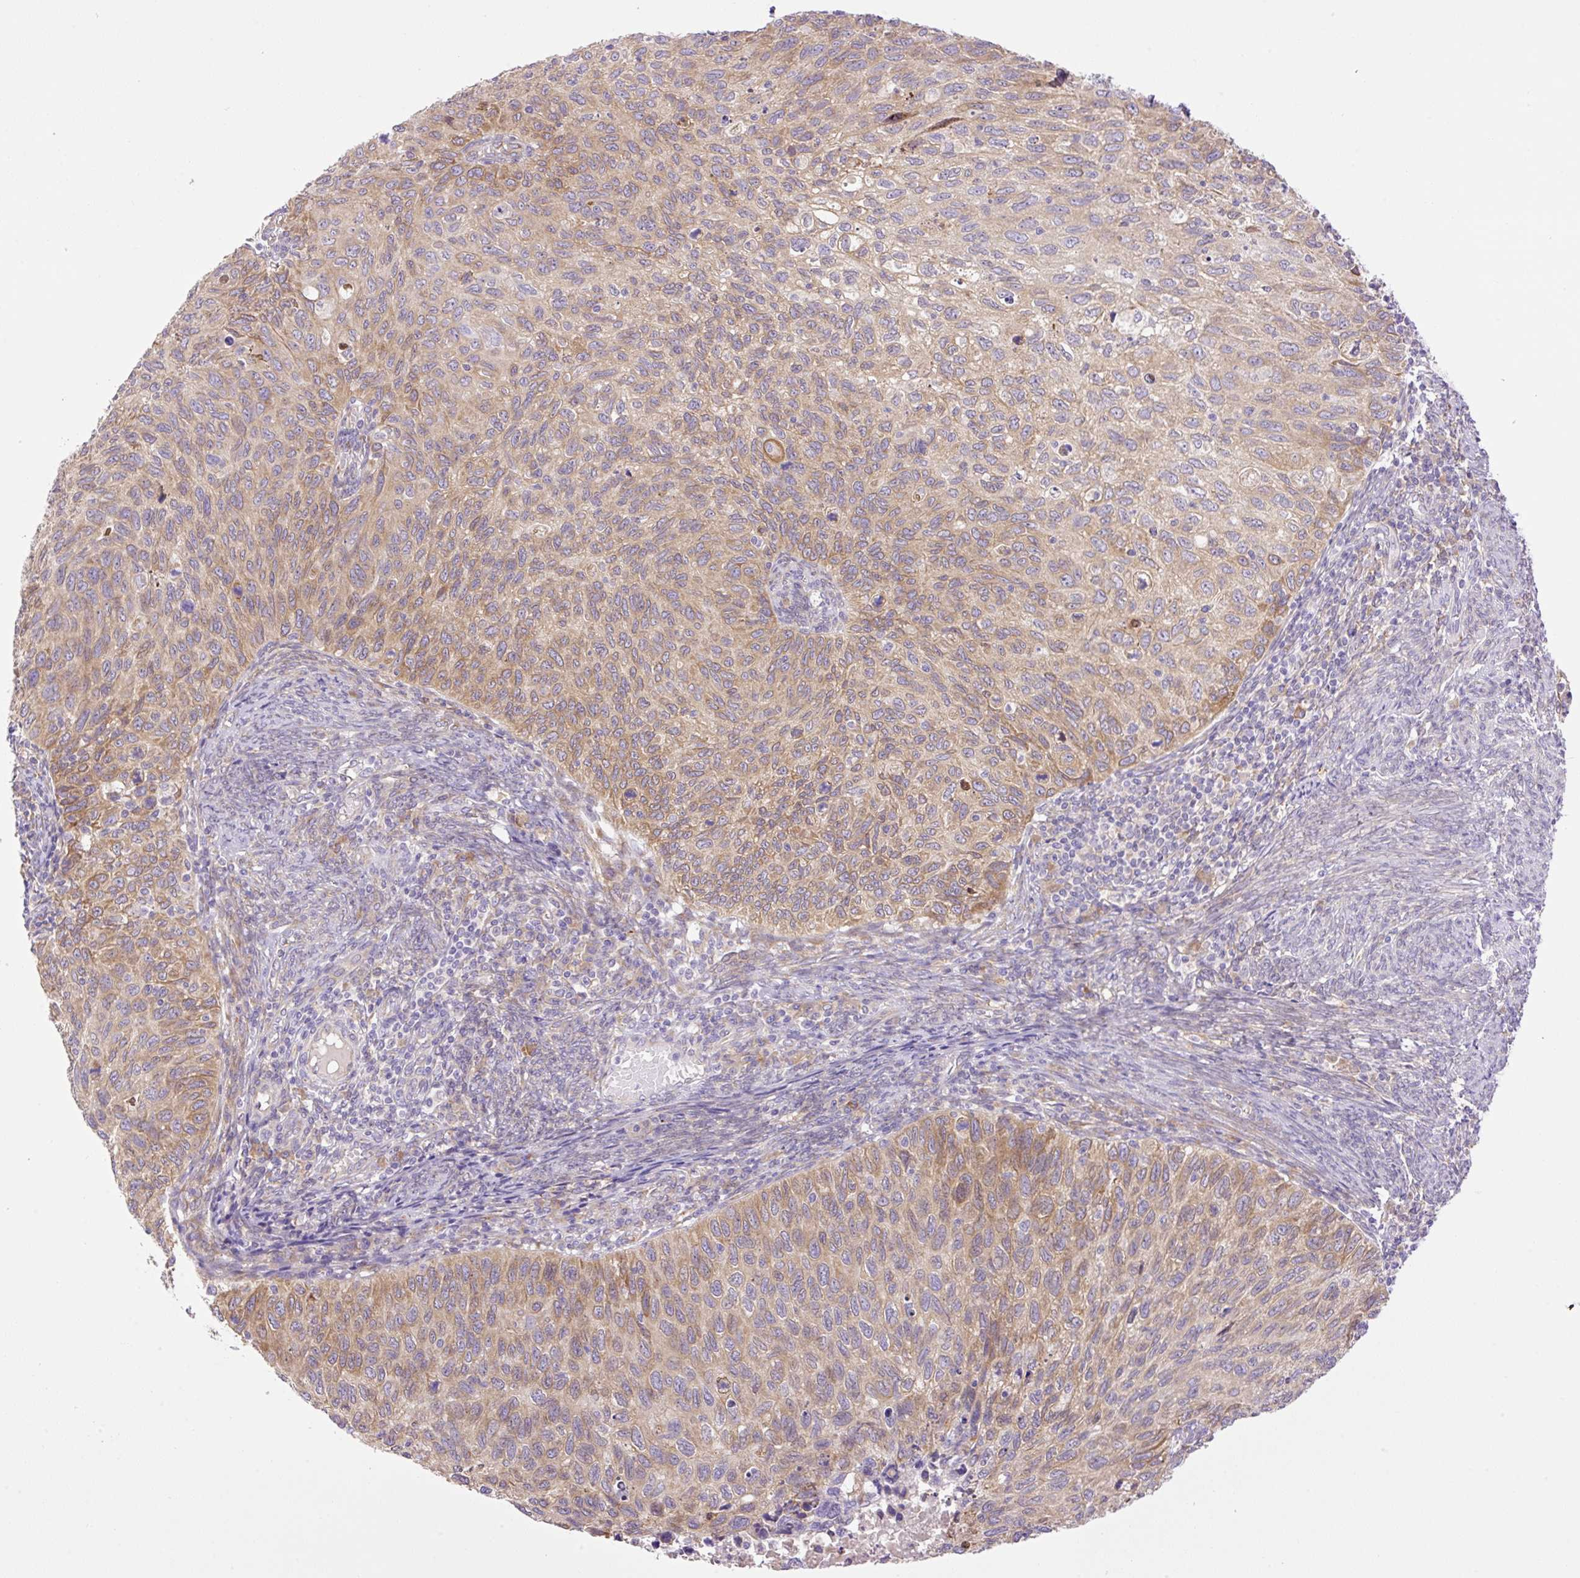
{"staining": {"intensity": "moderate", "quantity": "25%-75%", "location": "cytoplasmic/membranous"}, "tissue": "cervical cancer", "cell_type": "Tumor cells", "image_type": "cancer", "snomed": [{"axis": "morphology", "description": "Squamous cell carcinoma, NOS"}, {"axis": "topography", "description": "Cervix"}], "caption": "Immunohistochemical staining of cervical cancer (squamous cell carcinoma) displays medium levels of moderate cytoplasmic/membranous positivity in about 25%-75% of tumor cells.", "gene": "POFUT1", "patient": {"sex": "female", "age": 70}}